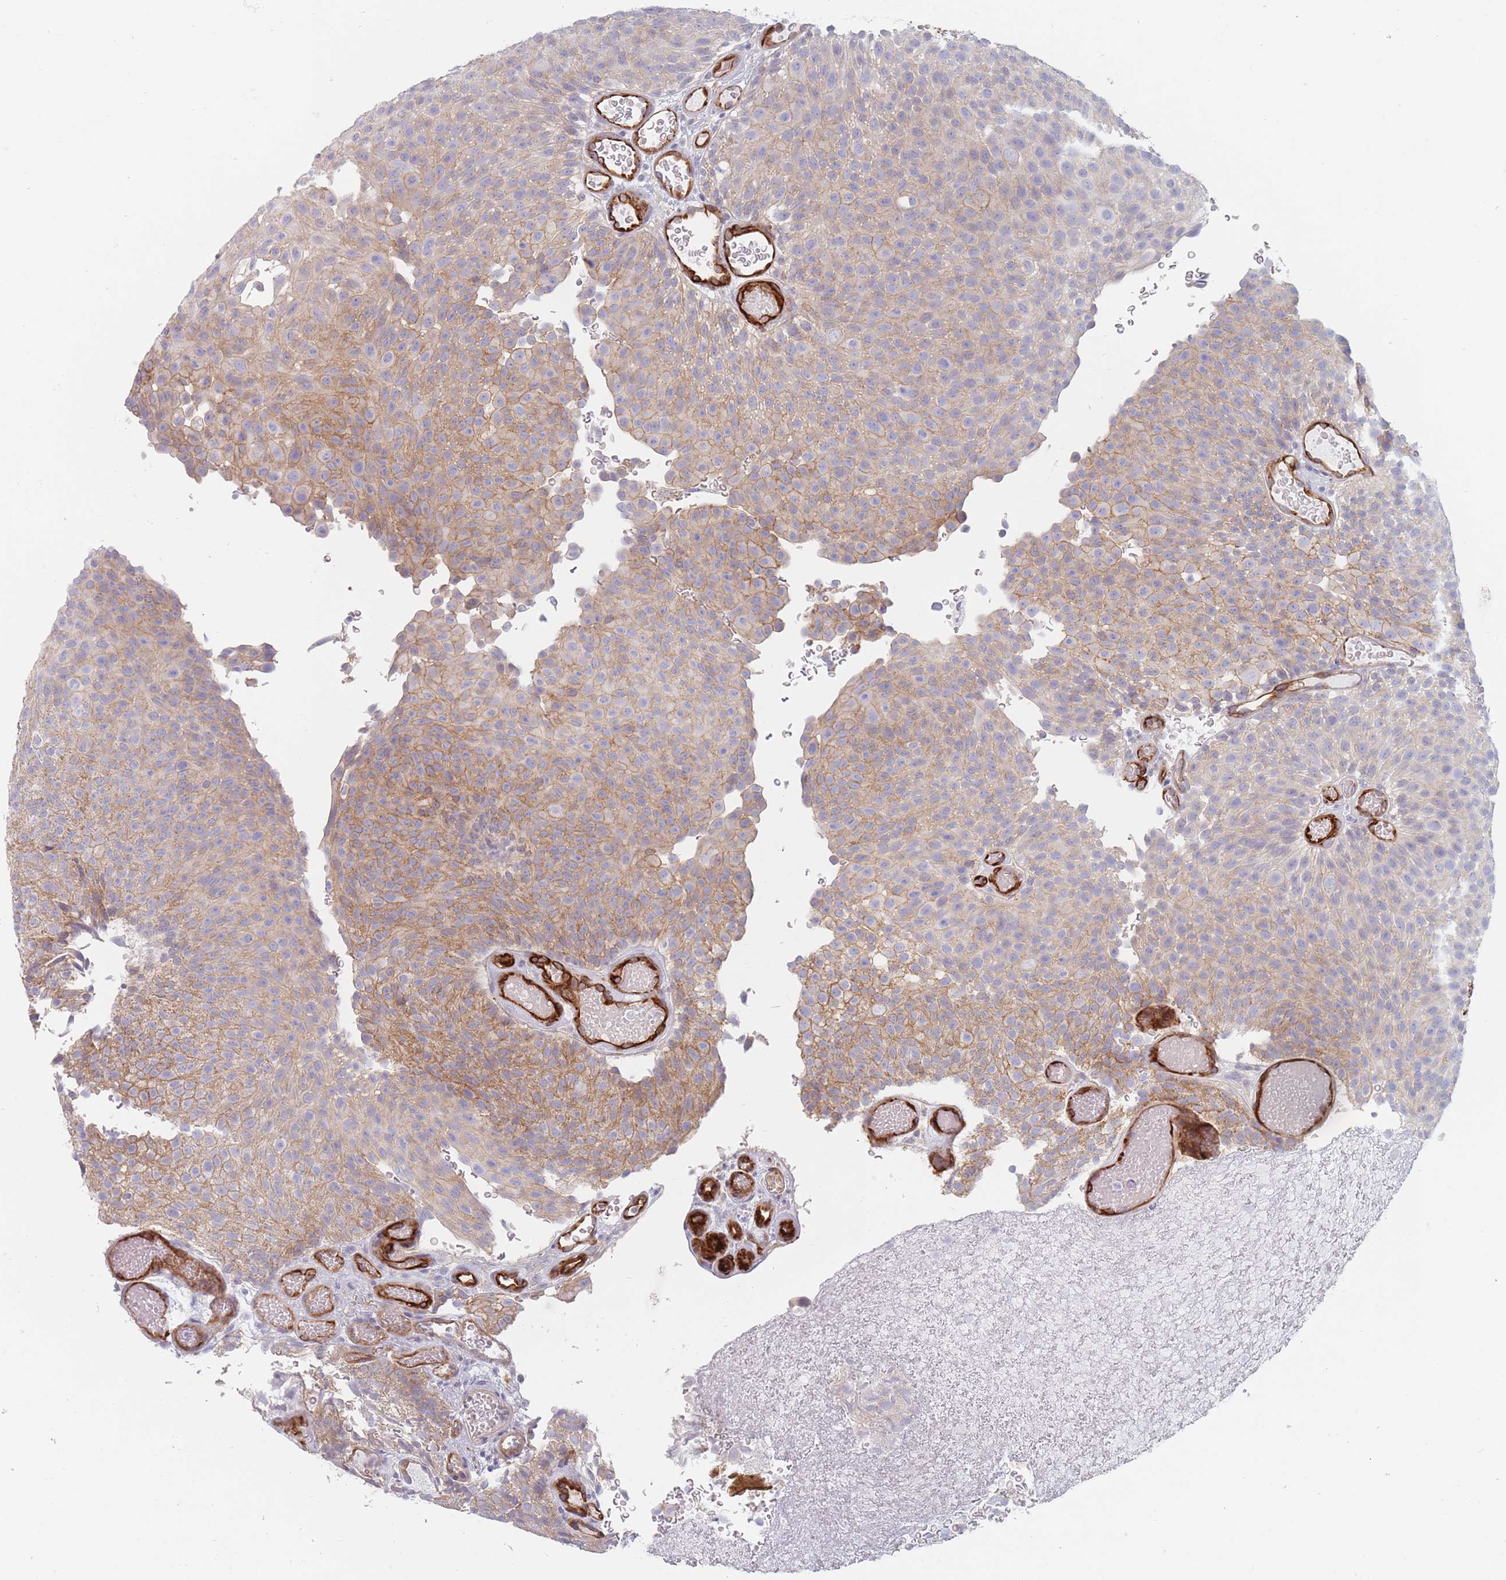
{"staining": {"intensity": "moderate", "quantity": "25%-75%", "location": "cytoplasmic/membranous"}, "tissue": "urothelial cancer", "cell_type": "Tumor cells", "image_type": "cancer", "snomed": [{"axis": "morphology", "description": "Urothelial carcinoma, Low grade"}, {"axis": "topography", "description": "Urinary bladder"}], "caption": "This histopathology image demonstrates urothelial carcinoma (low-grade) stained with immunohistochemistry to label a protein in brown. The cytoplasmic/membranous of tumor cells show moderate positivity for the protein. Nuclei are counter-stained blue.", "gene": "ERBIN", "patient": {"sex": "male", "age": 78}}